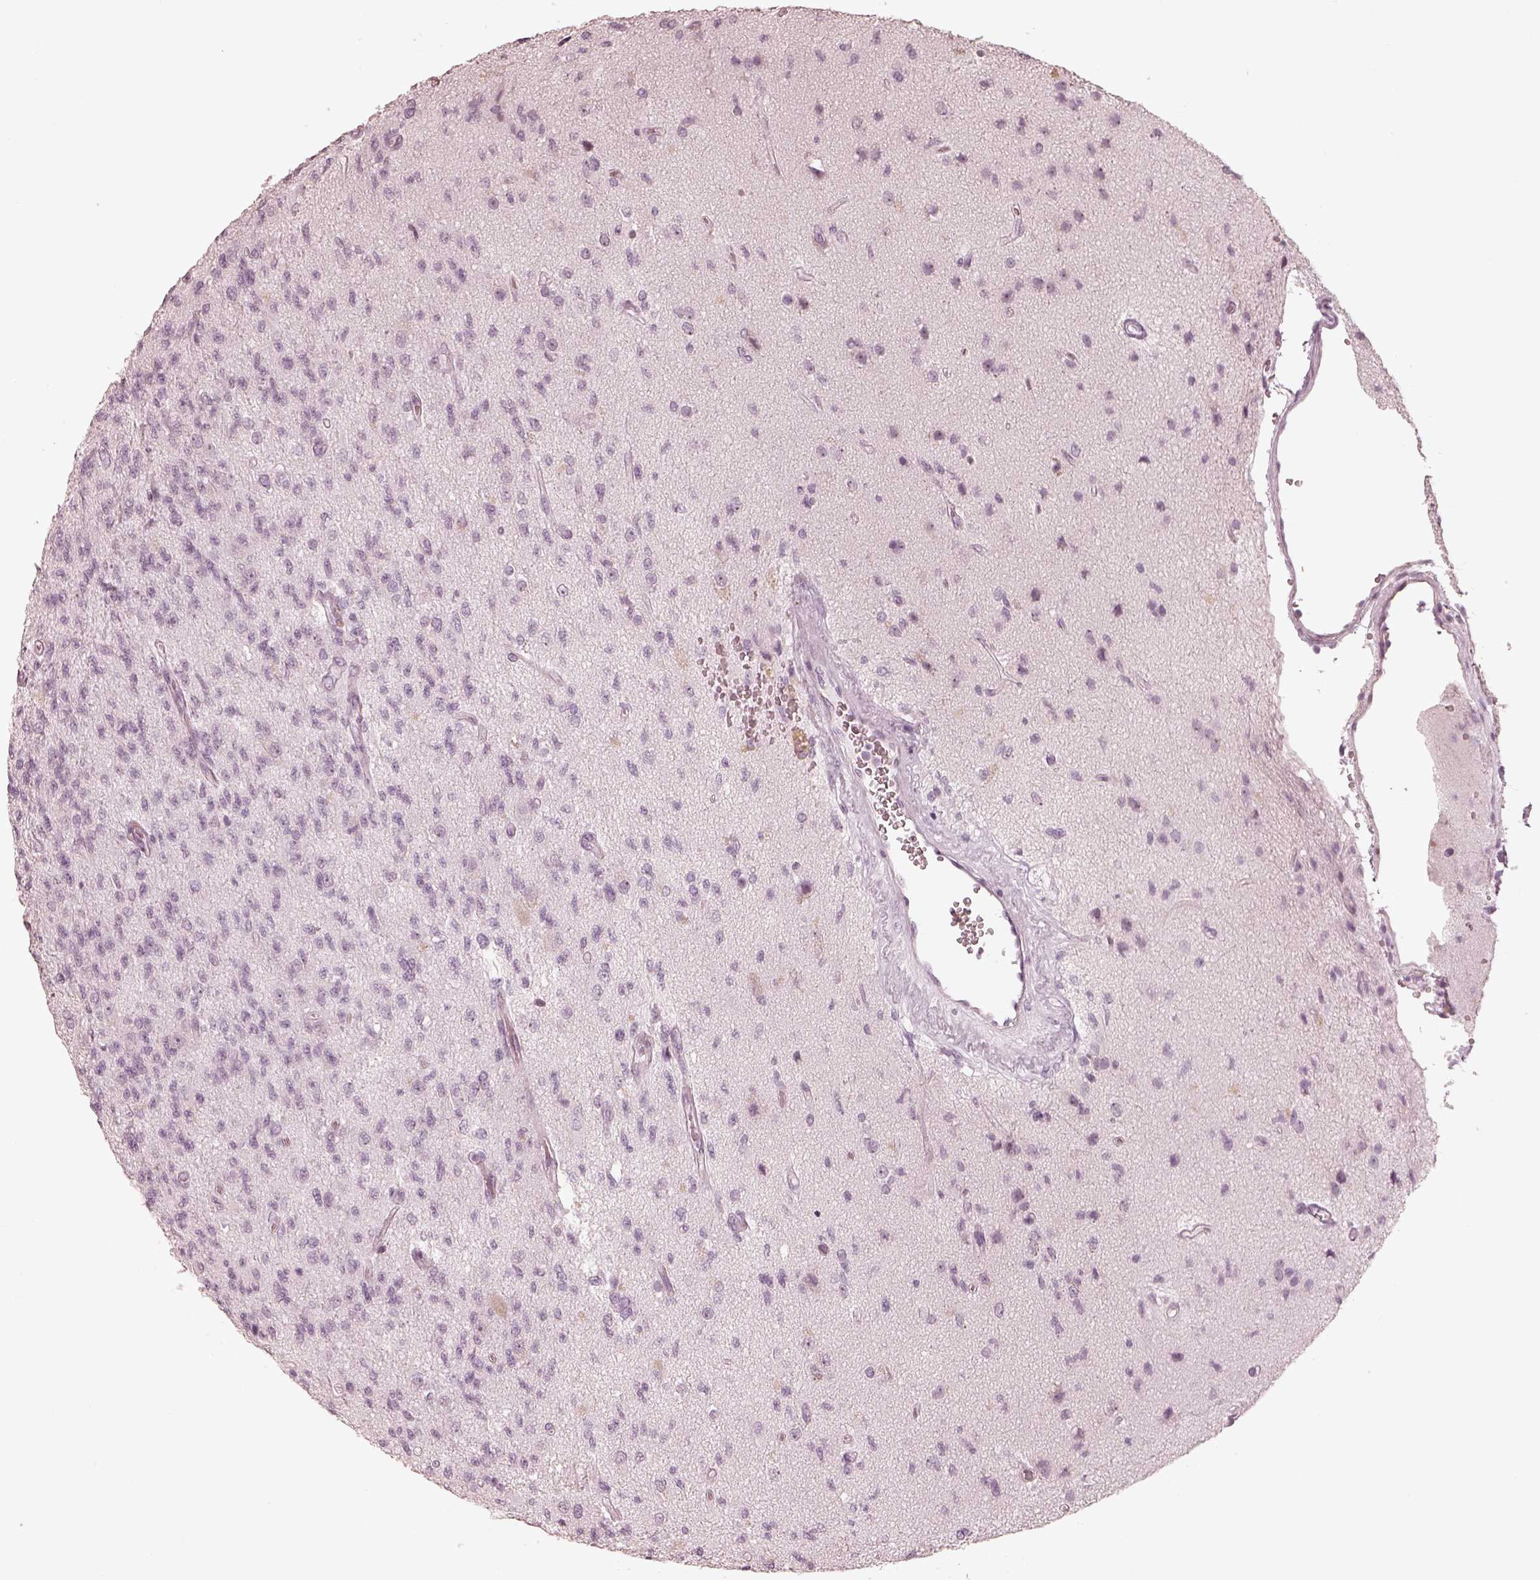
{"staining": {"intensity": "negative", "quantity": "none", "location": "none"}, "tissue": "glioma", "cell_type": "Tumor cells", "image_type": "cancer", "snomed": [{"axis": "morphology", "description": "Glioma, malignant, High grade"}, {"axis": "topography", "description": "Brain"}], "caption": "Malignant glioma (high-grade) was stained to show a protein in brown. There is no significant staining in tumor cells.", "gene": "CALR3", "patient": {"sex": "male", "age": 56}}